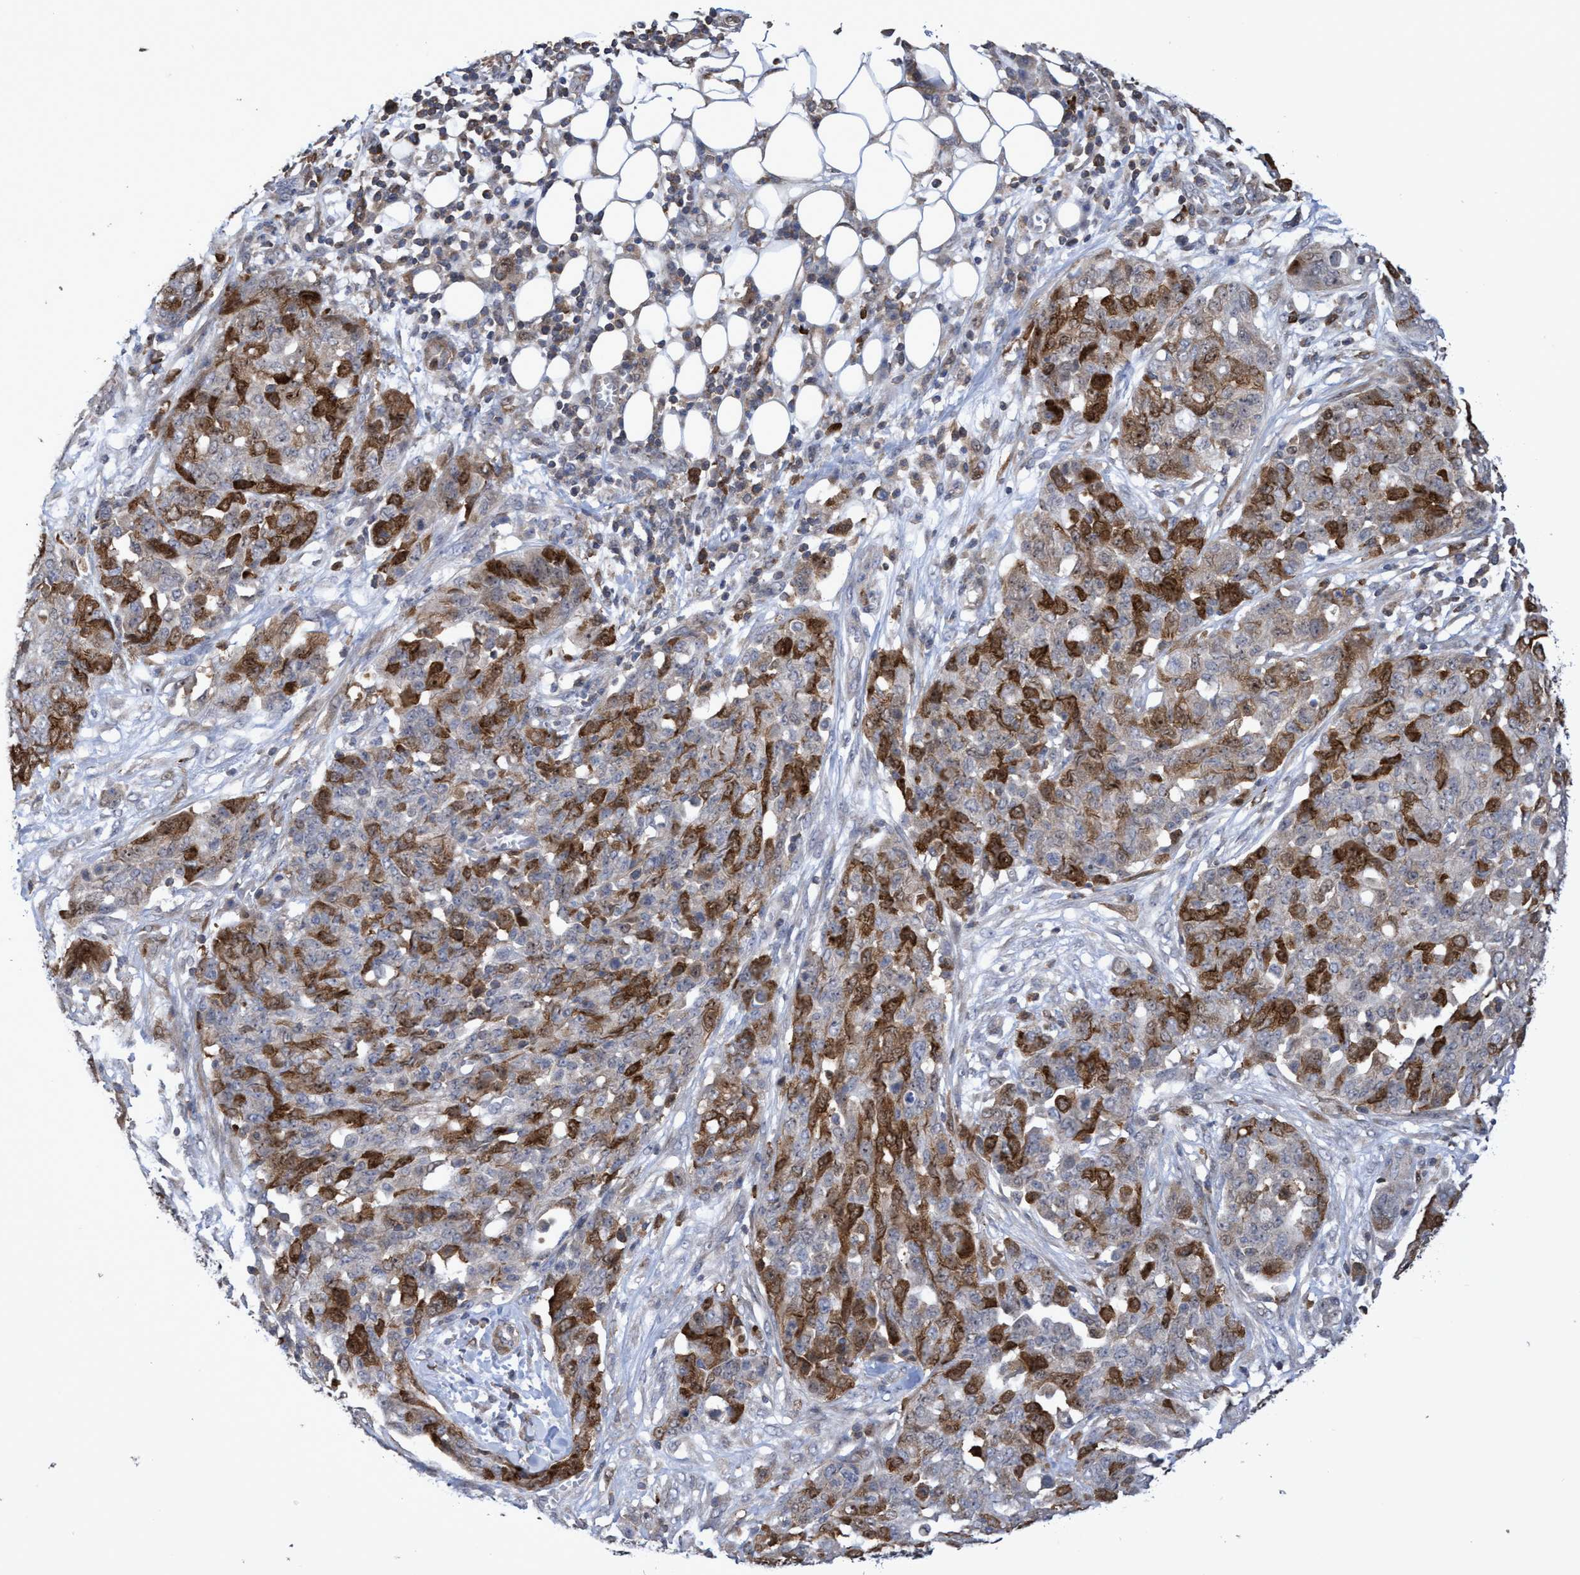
{"staining": {"intensity": "strong", "quantity": "25%-75%", "location": "cytoplasmic/membranous,nuclear"}, "tissue": "ovarian cancer", "cell_type": "Tumor cells", "image_type": "cancer", "snomed": [{"axis": "morphology", "description": "Cystadenocarcinoma, serous, NOS"}, {"axis": "topography", "description": "Soft tissue"}, {"axis": "topography", "description": "Ovary"}], "caption": "This is a histology image of IHC staining of serous cystadenocarcinoma (ovarian), which shows strong expression in the cytoplasmic/membranous and nuclear of tumor cells.", "gene": "SLBP", "patient": {"sex": "female", "age": 57}}